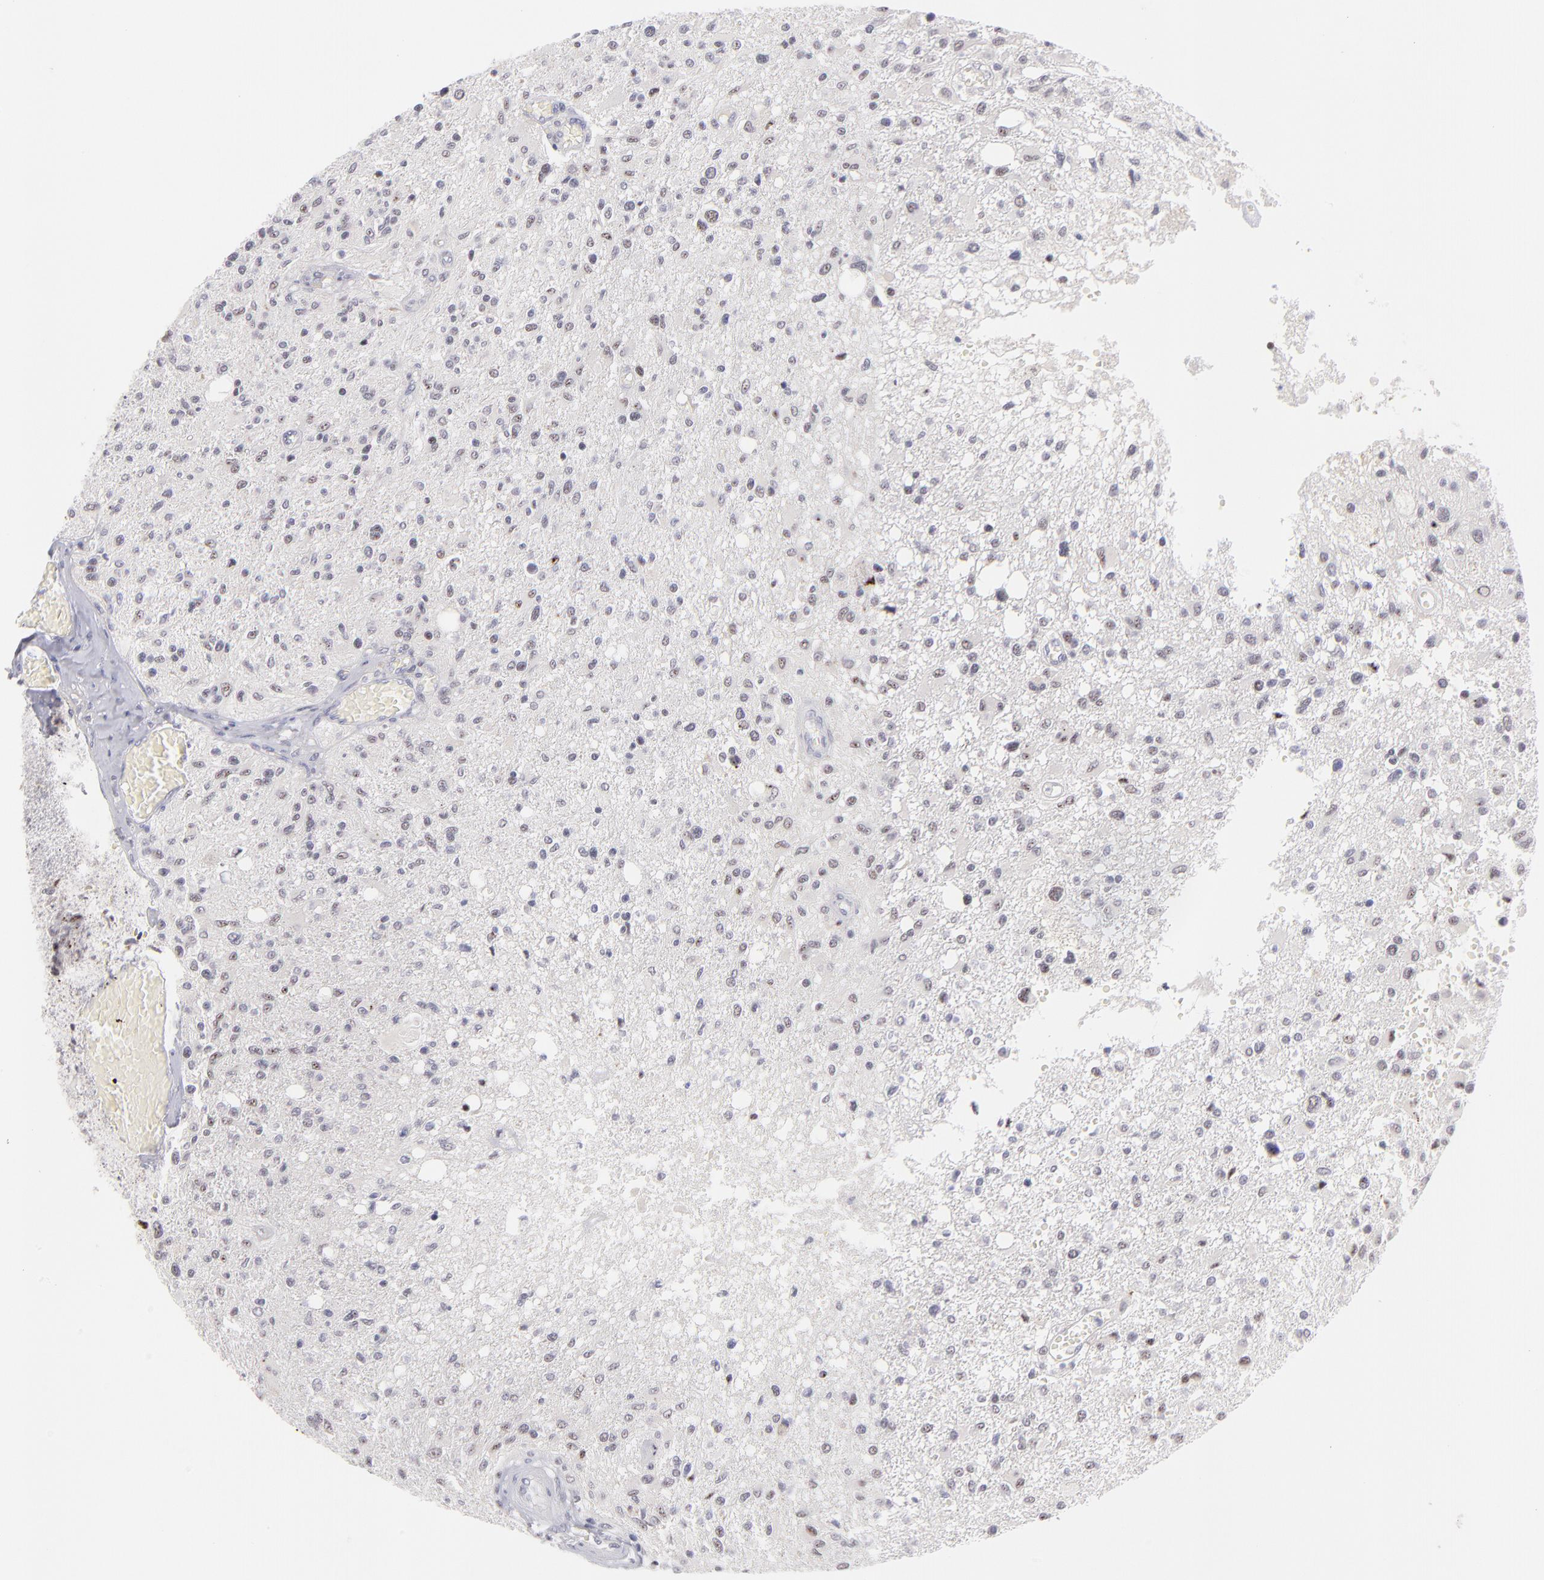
{"staining": {"intensity": "weak", "quantity": "25%-75%", "location": "nuclear"}, "tissue": "glioma", "cell_type": "Tumor cells", "image_type": "cancer", "snomed": [{"axis": "morphology", "description": "Glioma, malignant, High grade"}, {"axis": "topography", "description": "Cerebral cortex"}], "caption": "Immunohistochemistry micrograph of human high-grade glioma (malignant) stained for a protein (brown), which reveals low levels of weak nuclear staining in about 25%-75% of tumor cells.", "gene": "CDC25C", "patient": {"sex": "male", "age": 76}}